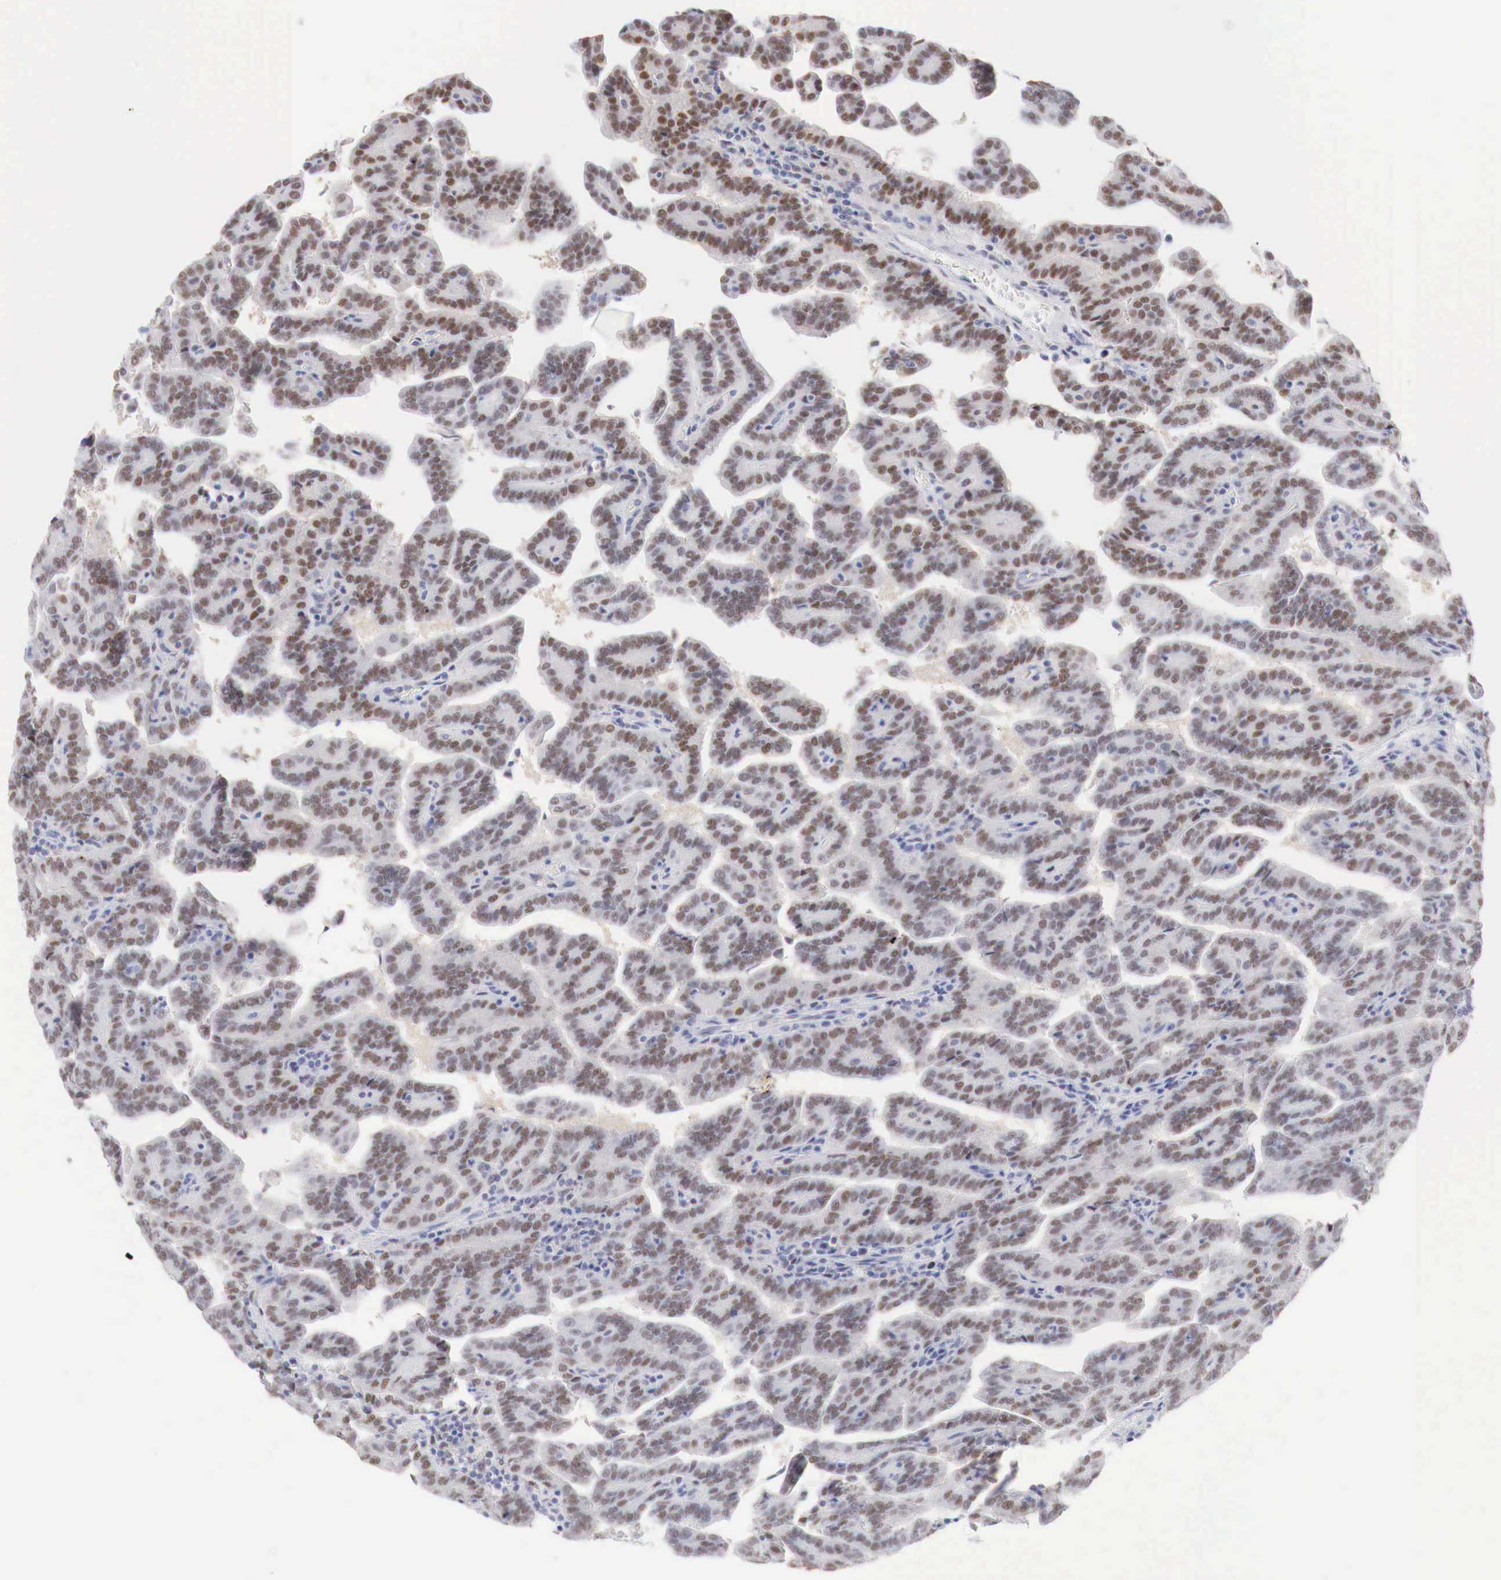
{"staining": {"intensity": "moderate", "quantity": ">75%", "location": "nuclear"}, "tissue": "renal cancer", "cell_type": "Tumor cells", "image_type": "cancer", "snomed": [{"axis": "morphology", "description": "Adenocarcinoma, NOS"}, {"axis": "topography", "description": "Kidney"}], "caption": "A brown stain highlights moderate nuclear expression of a protein in human renal adenocarcinoma tumor cells. The staining is performed using DAB (3,3'-diaminobenzidine) brown chromogen to label protein expression. The nuclei are counter-stained blue using hematoxylin.", "gene": "FOXP2", "patient": {"sex": "male", "age": 61}}